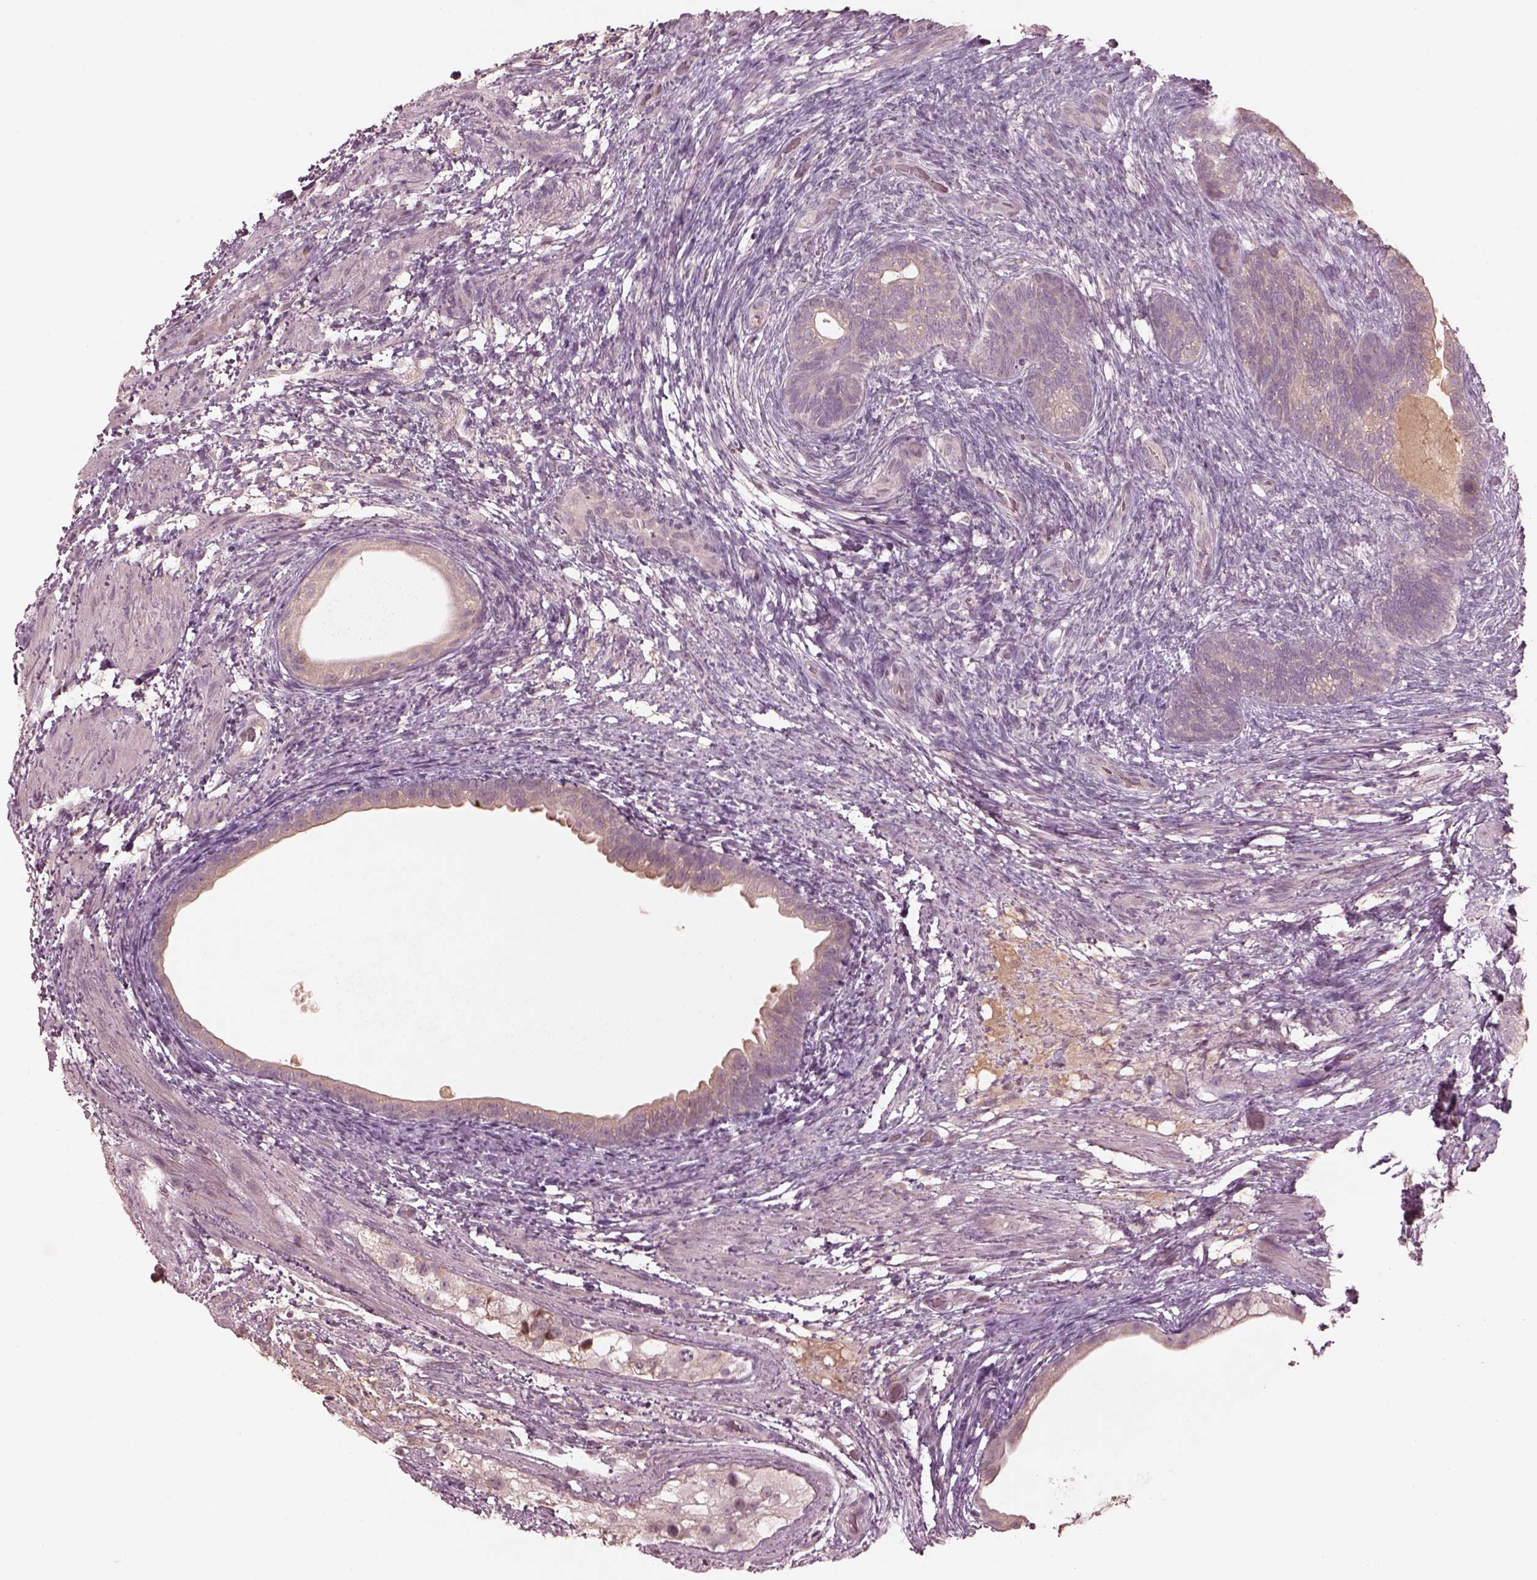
{"staining": {"intensity": "negative", "quantity": "none", "location": "none"}, "tissue": "testis cancer", "cell_type": "Tumor cells", "image_type": "cancer", "snomed": [{"axis": "morphology", "description": "Carcinoma, Embryonal, NOS"}, {"axis": "topography", "description": "Testis"}], "caption": "Immunohistochemical staining of human embryonal carcinoma (testis) shows no significant staining in tumor cells.", "gene": "VWA5B1", "patient": {"sex": "male", "age": 24}}